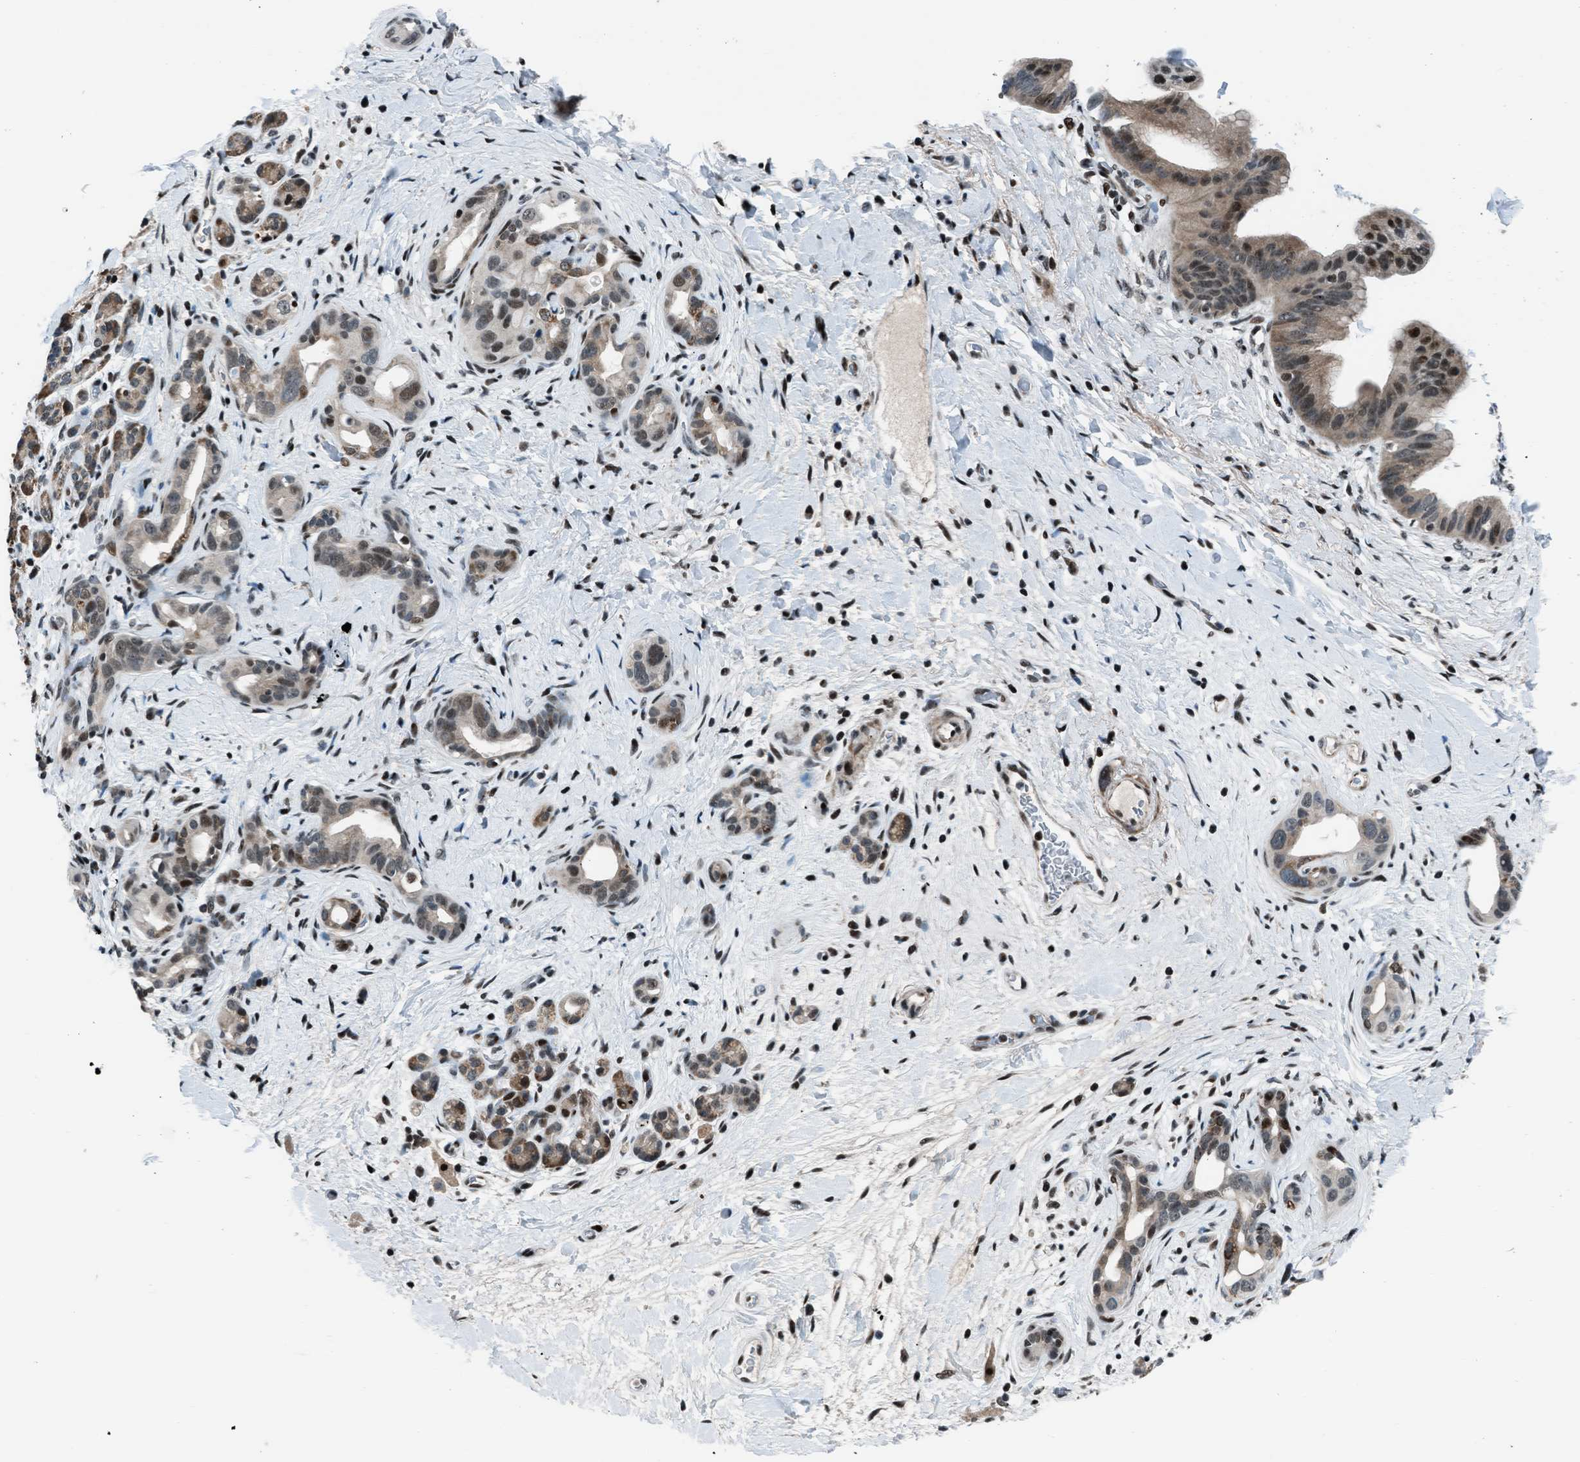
{"staining": {"intensity": "moderate", "quantity": "25%-75%", "location": "nuclear"}, "tissue": "pancreatic cancer", "cell_type": "Tumor cells", "image_type": "cancer", "snomed": [{"axis": "morphology", "description": "Adenocarcinoma, NOS"}, {"axis": "topography", "description": "Pancreas"}], "caption": "Immunohistochemical staining of adenocarcinoma (pancreatic) shows medium levels of moderate nuclear protein expression in approximately 25%-75% of tumor cells.", "gene": "MORC3", "patient": {"sex": "male", "age": 55}}